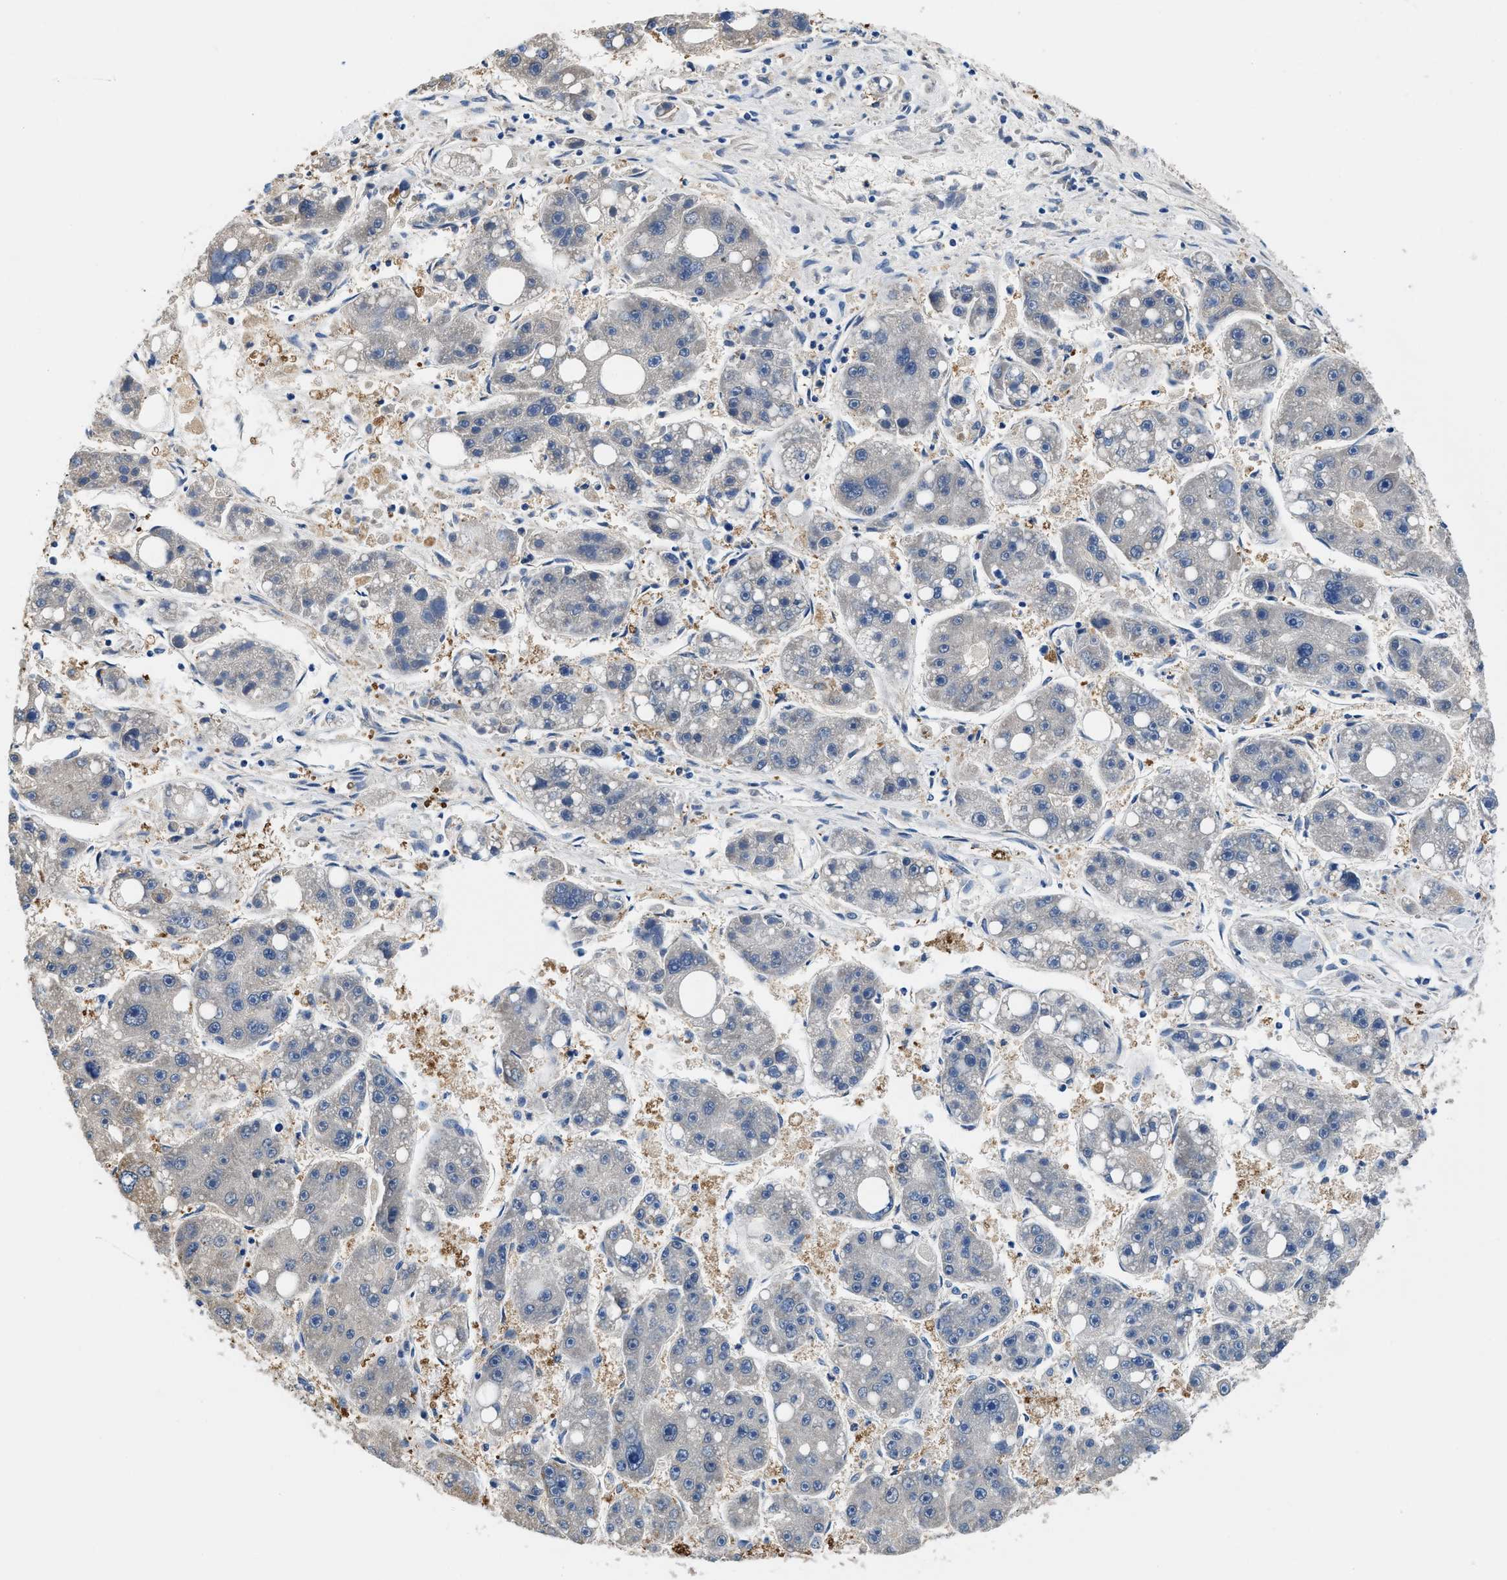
{"staining": {"intensity": "negative", "quantity": "none", "location": "none"}, "tissue": "liver cancer", "cell_type": "Tumor cells", "image_type": "cancer", "snomed": [{"axis": "morphology", "description": "Carcinoma, Hepatocellular, NOS"}, {"axis": "topography", "description": "Liver"}], "caption": "Photomicrograph shows no significant protein staining in tumor cells of liver hepatocellular carcinoma.", "gene": "FADS6", "patient": {"sex": "female", "age": 61}}